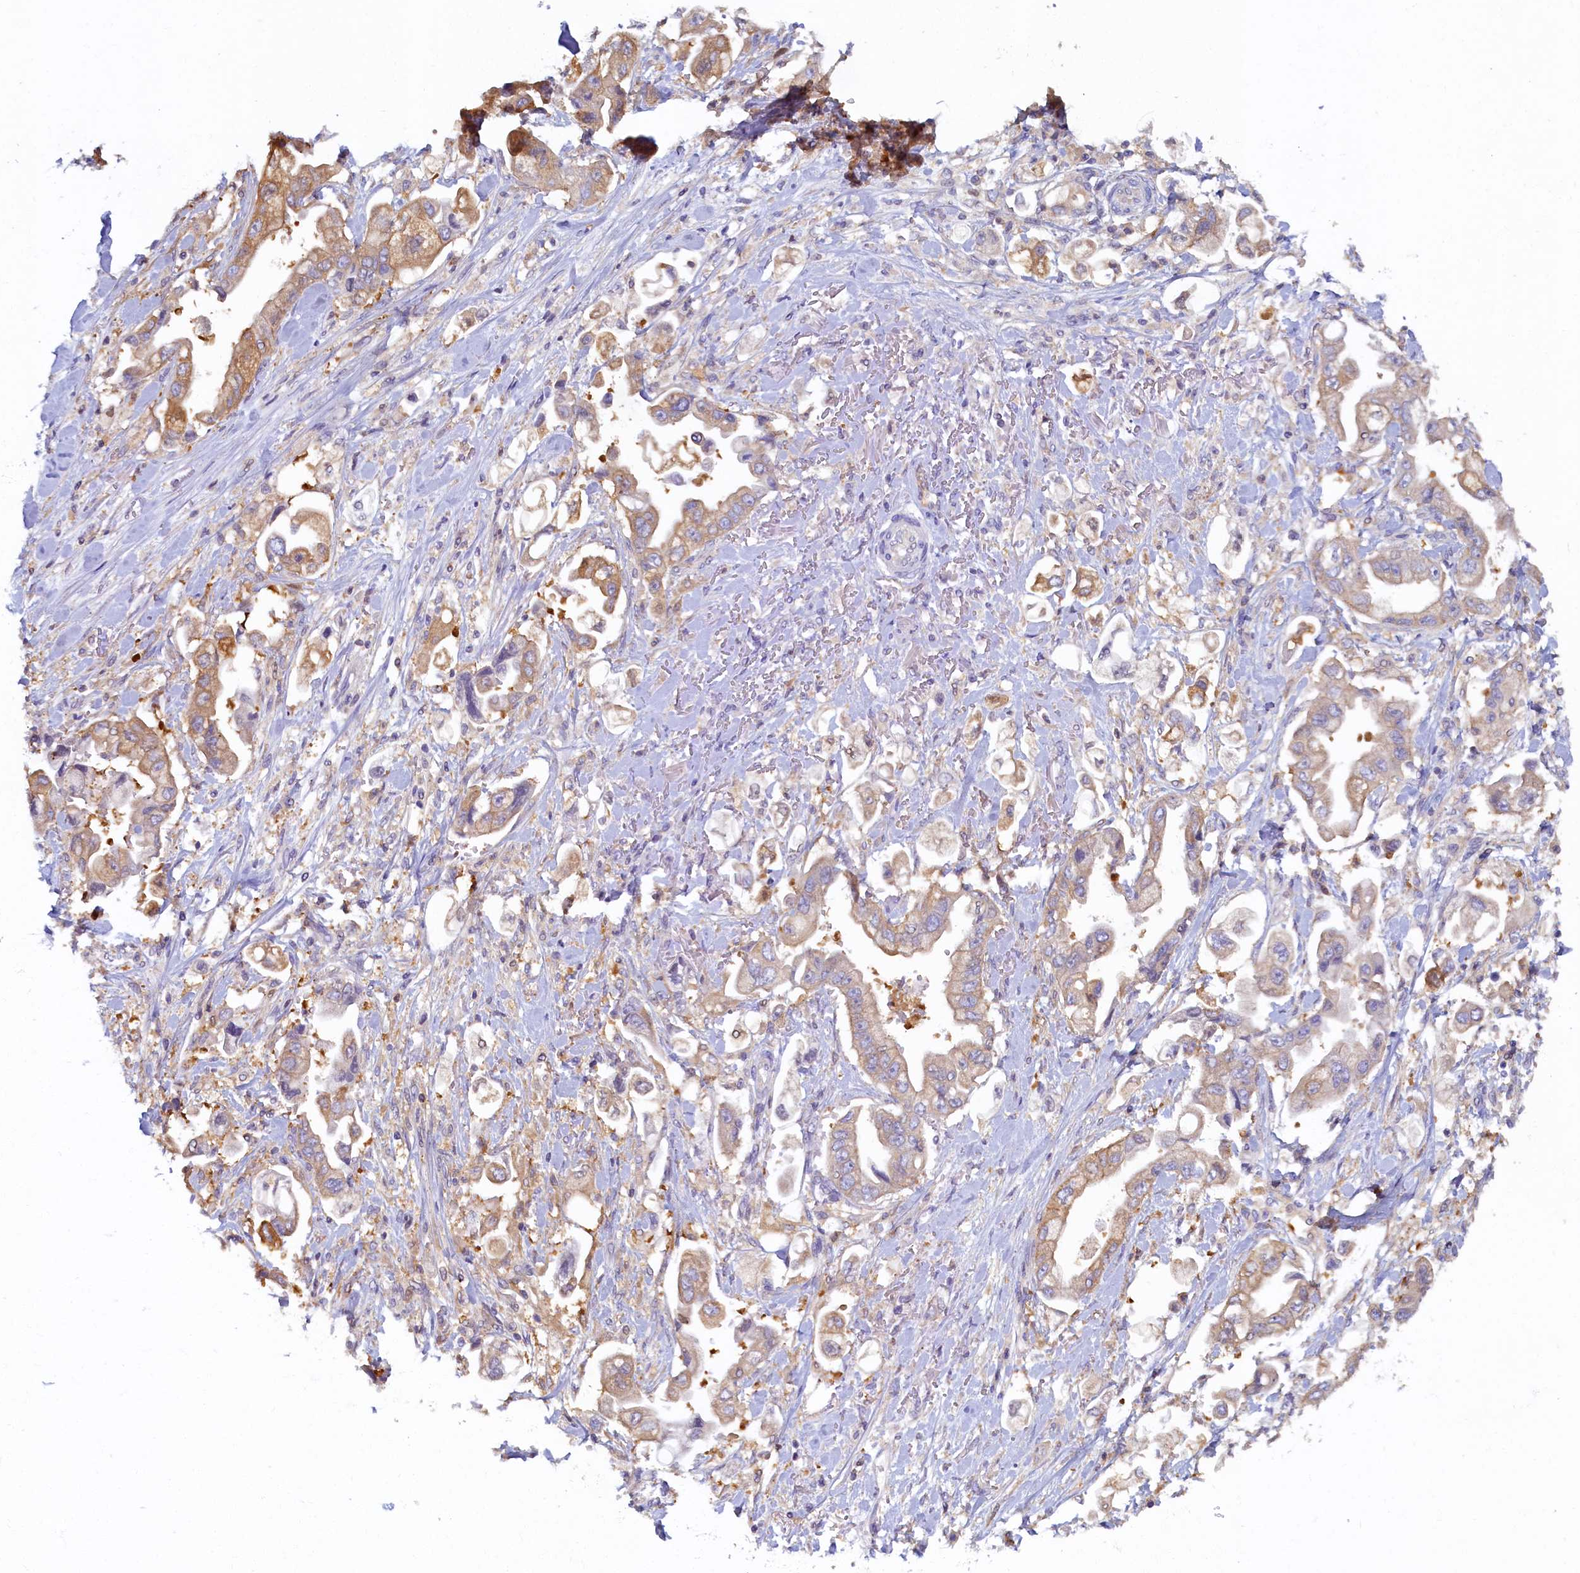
{"staining": {"intensity": "moderate", "quantity": ">75%", "location": "cytoplasmic/membranous"}, "tissue": "stomach cancer", "cell_type": "Tumor cells", "image_type": "cancer", "snomed": [{"axis": "morphology", "description": "Adenocarcinoma, NOS"}, {"axis": "topography", "description": "Stomach"}], "caption": "This micrograph demonstrates immunohistochemistry staining of human stomach cancer (adenocarcinoma), with medium moderate cytoplasmic/membranous staining in approximately >75% of tumor cells.", "gene": "TIMM8B", "patient": {"sex": "male", "age": 62}}